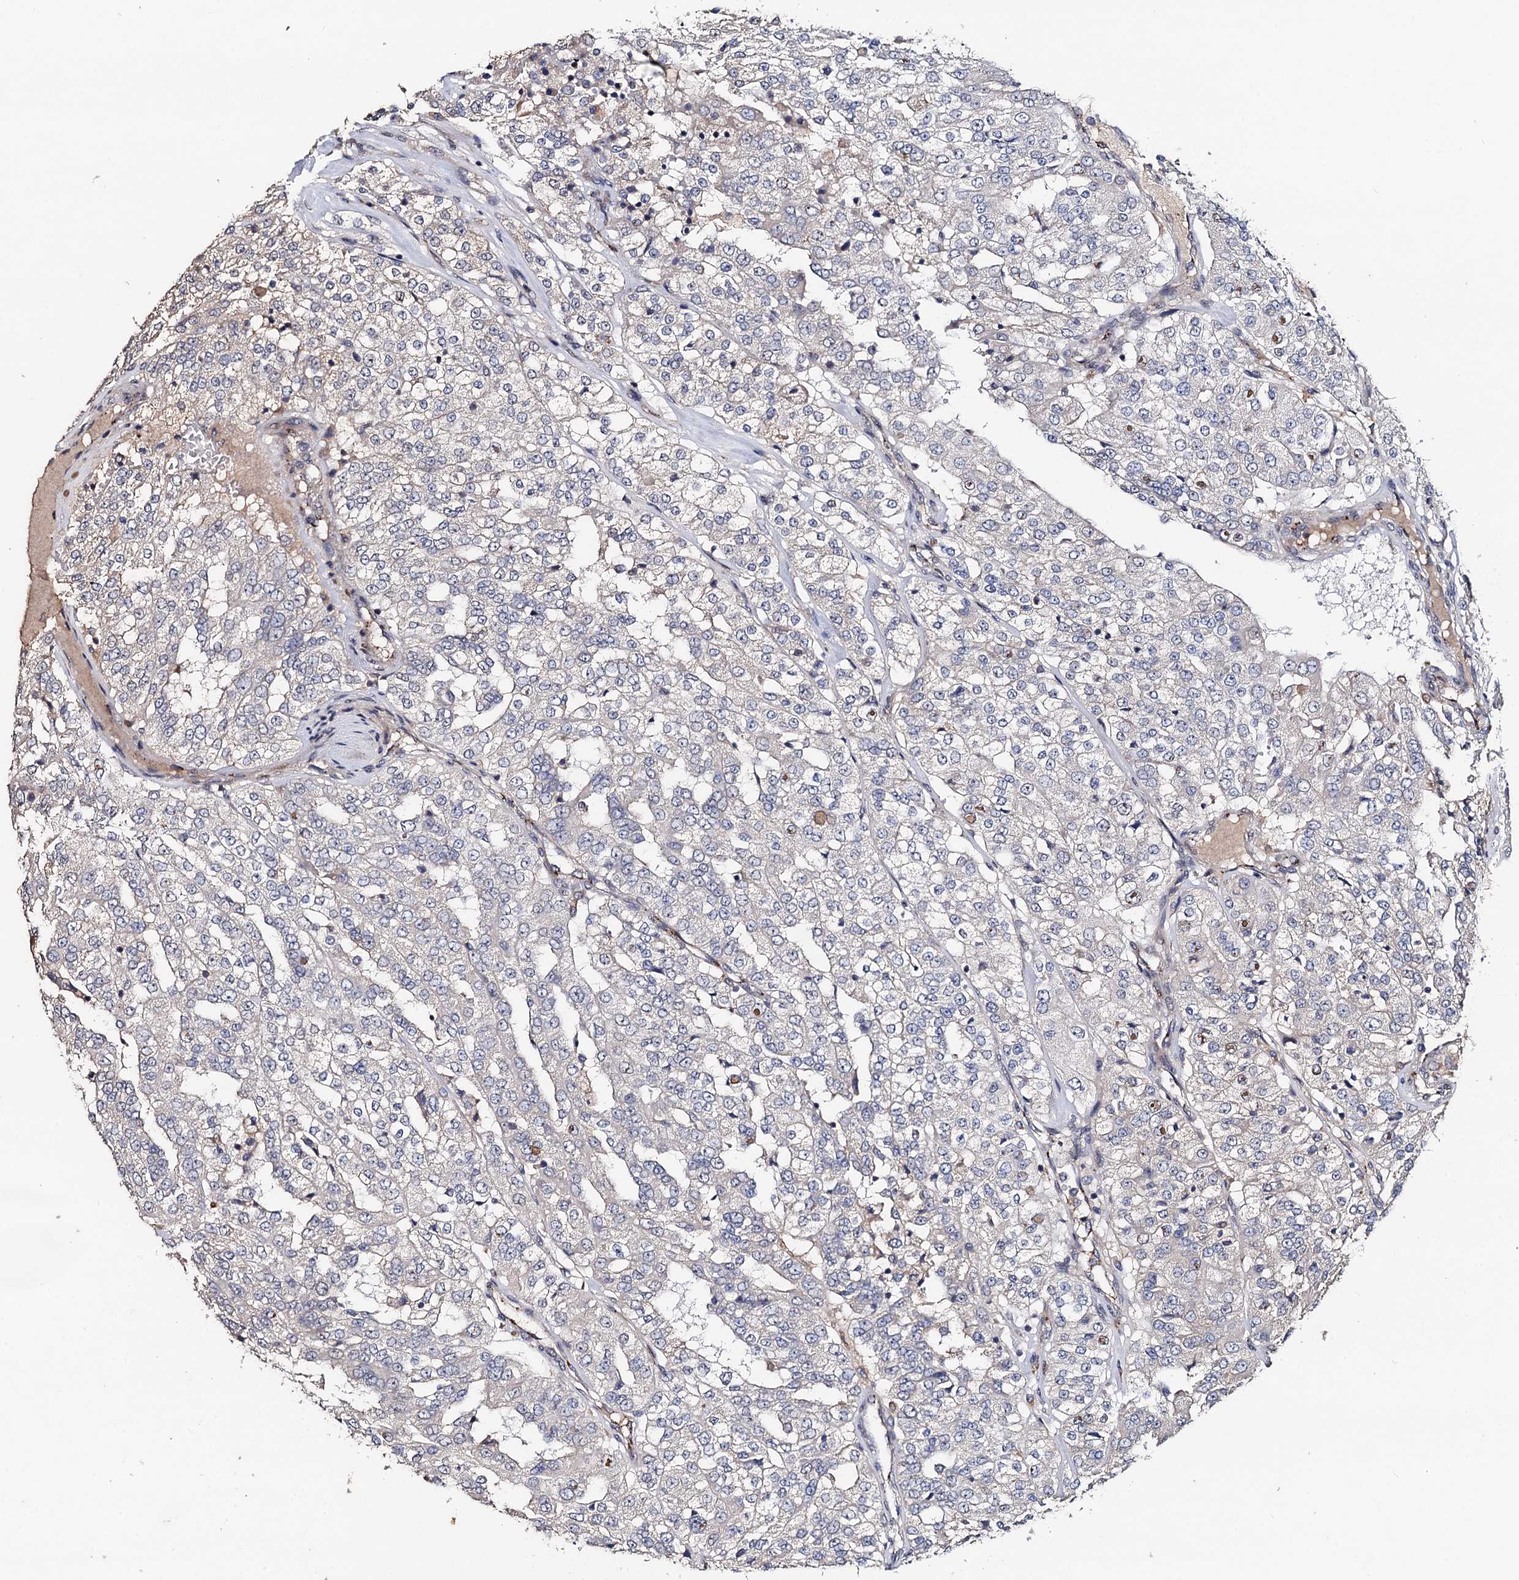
{"staining": {"intensity": "negative", "quantity": "none", "location": "none"}, "tissue": "renal cancer", "cell_type": "Tumor cells", "image_type": "cancer", "snomed": [{"axis": "morphology", "description": "Adenocarcinoma, NOS"}, {"axis": "topography", "description": "Kidney"}], "caption": "DAB immunohistochemical staining of renal cancer exhibits no significant positivity in tumor cells.", "gene": "PPTC7", "patient": {"sex": "female", "age": 63}}